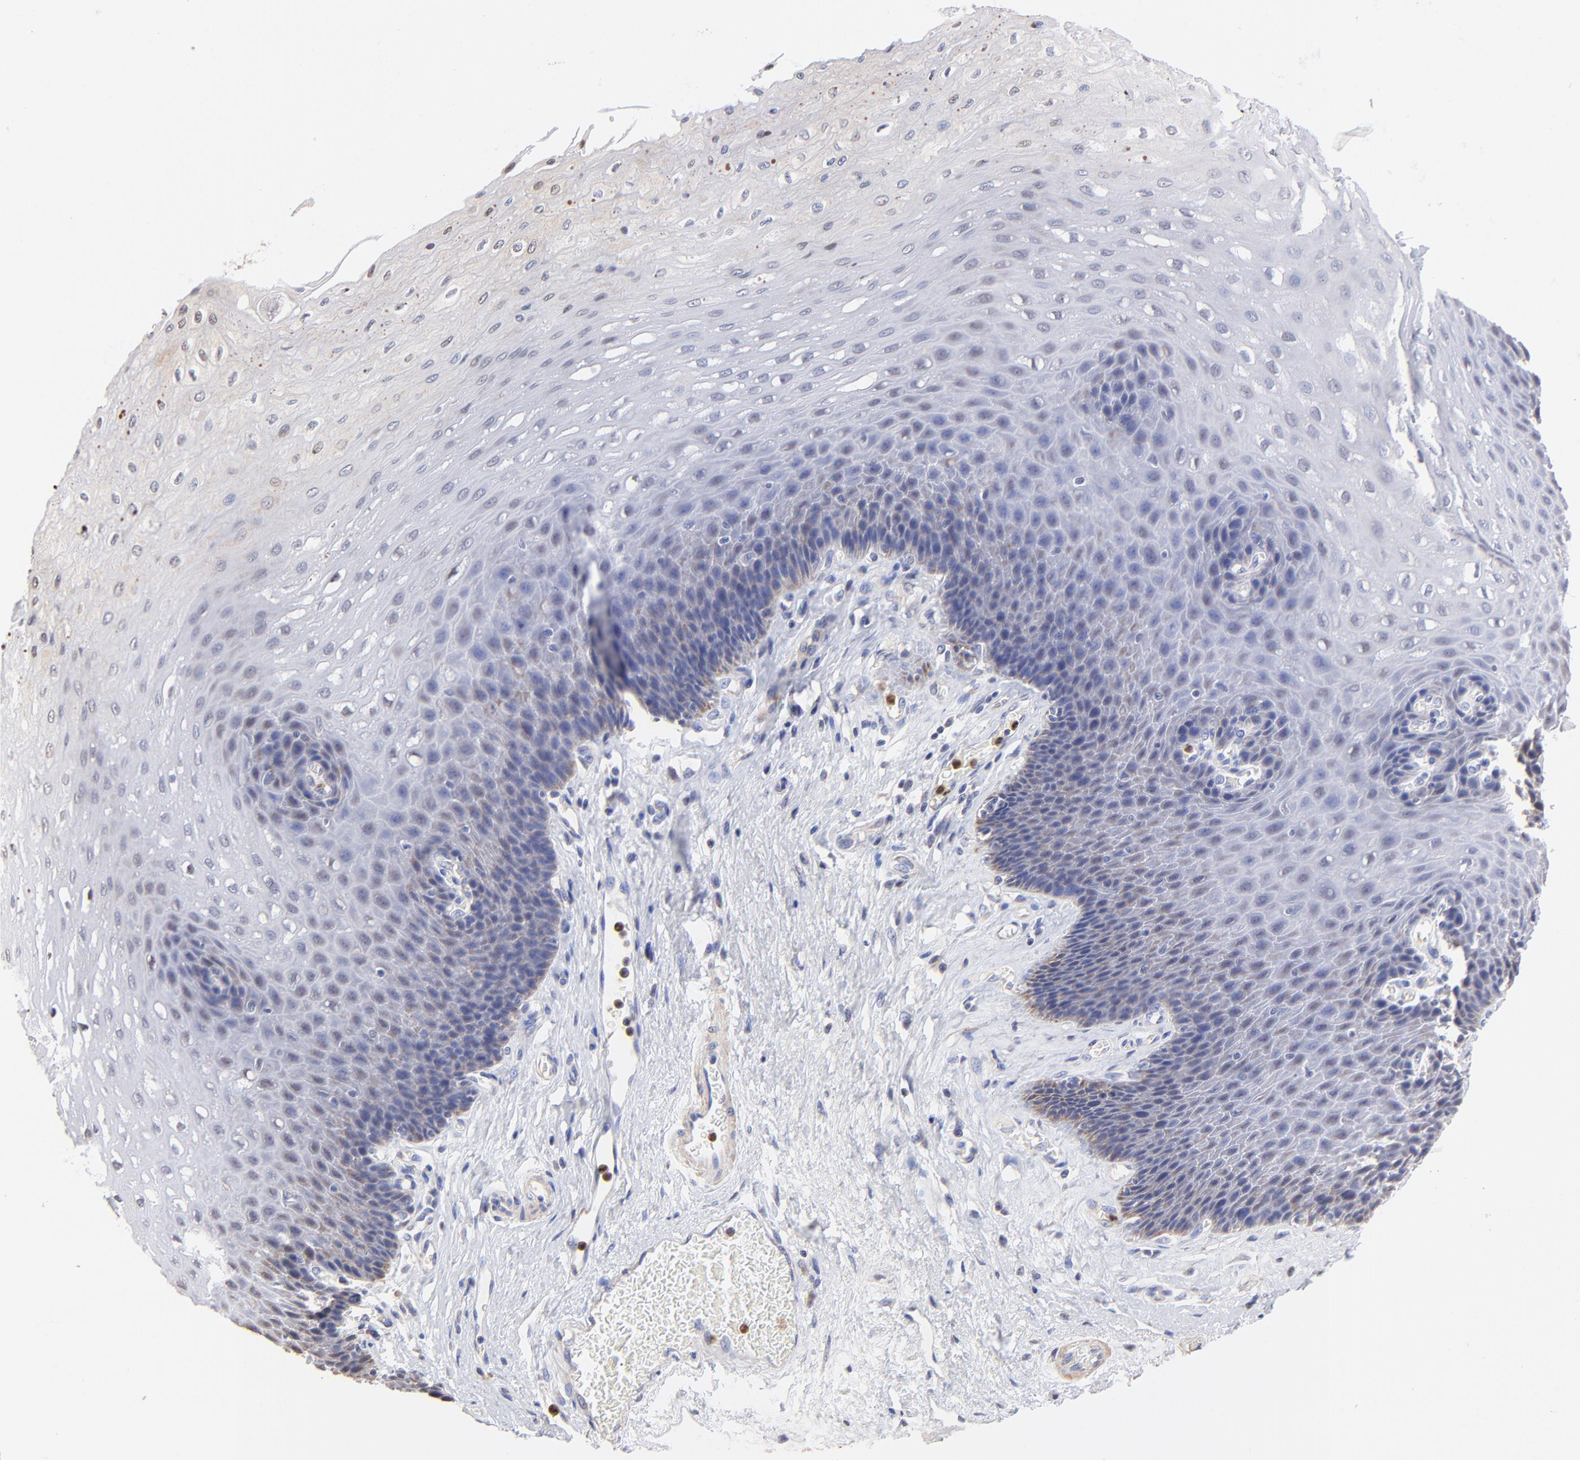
{"staining": {"intensity": "weak", "quantity": "<25%", "location": "cytoplasmic/membranous"}, "tissue": "esophagus", "cell_type": "Squamous epithelial cells", "image_type": "normal", "snomed": [{"axis": "morphology", "description": "Normal tissue, NOS"}, {"axis": "topography", "description": "Esophagus"}], "caption": "A high-resolution image shows immunohistochemistry (IHC) staining of unremarkable esophagus, which shows no significant expression in squamous epithelial cells.", "gene": "BBOF1", "patient": {"sex": "female", "age": 72}}